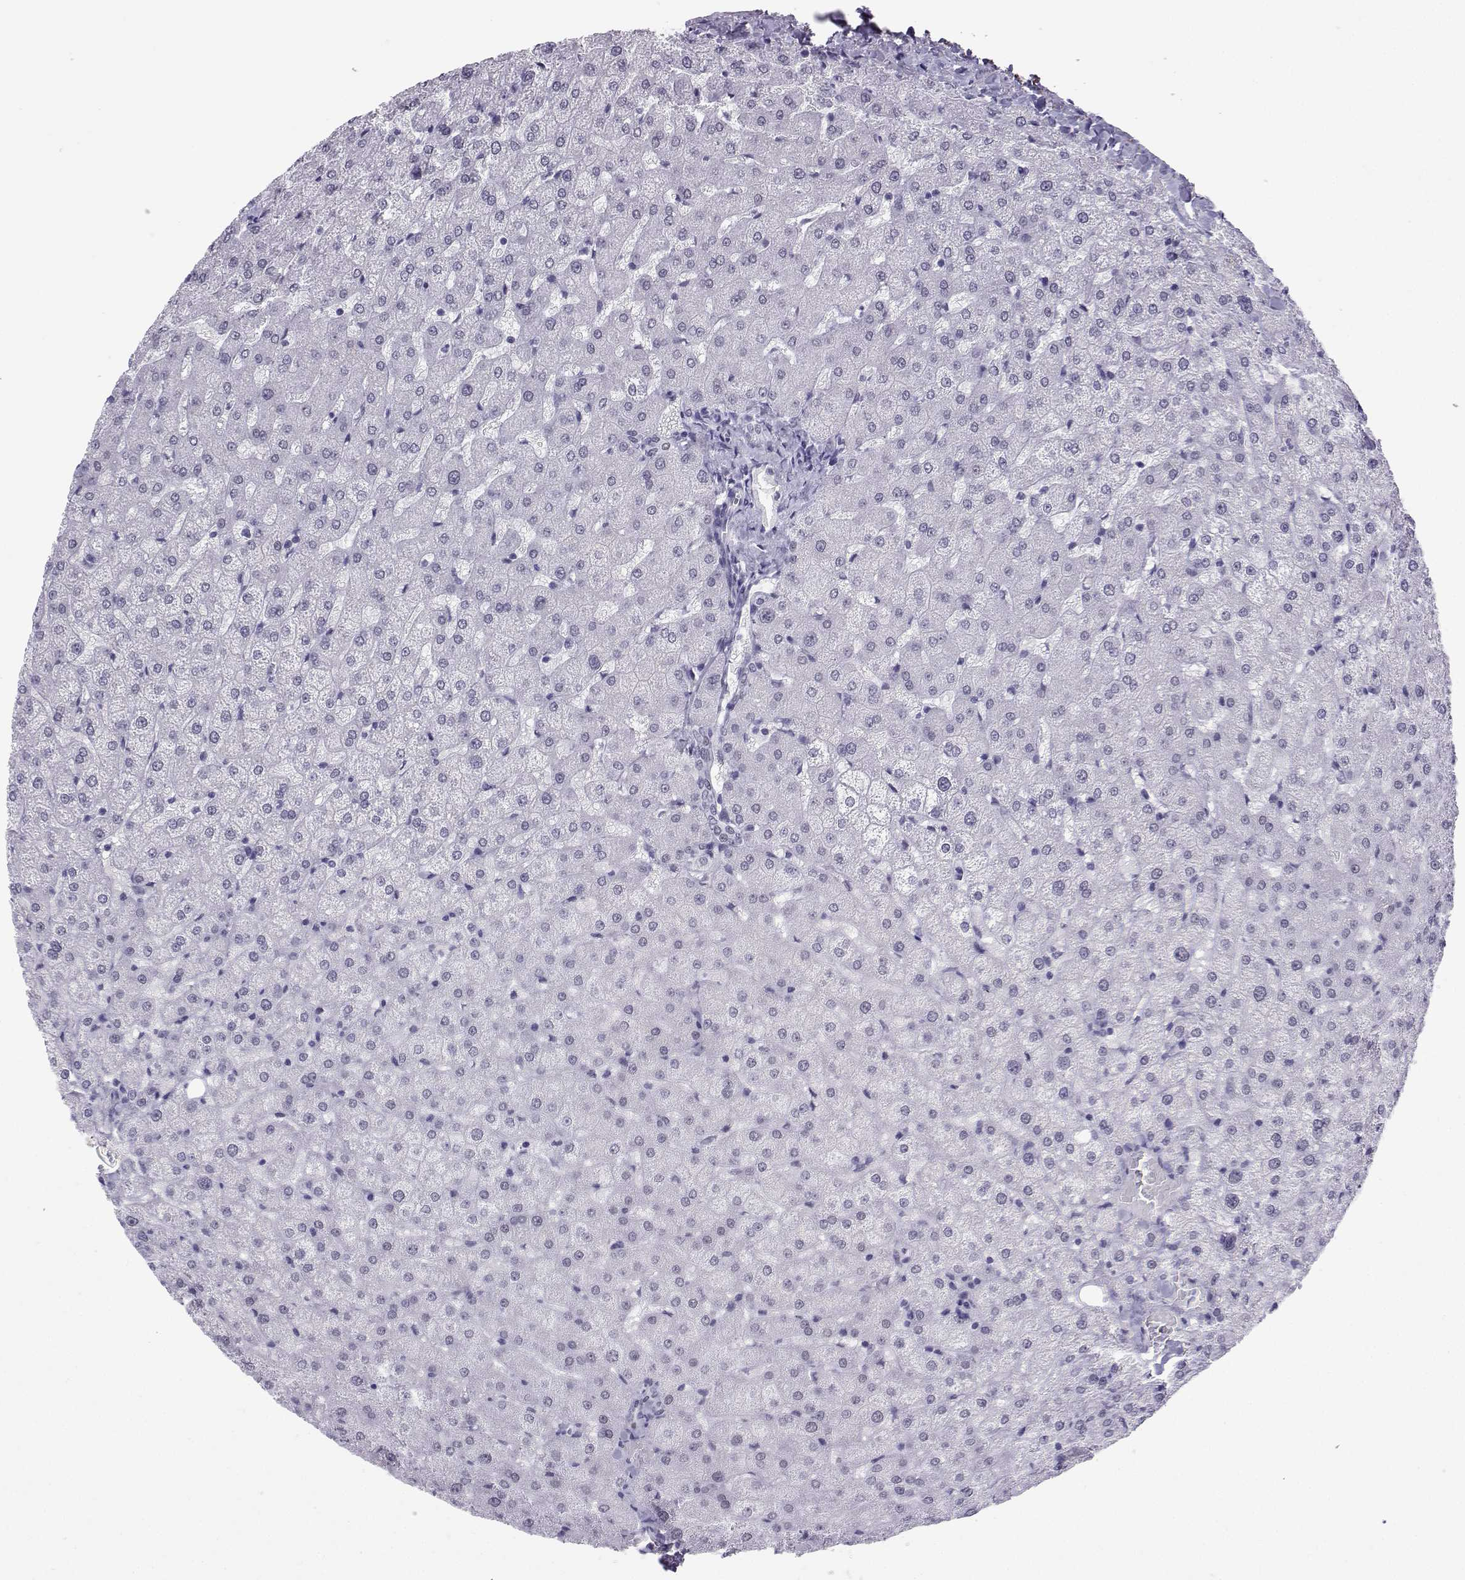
{"staining": {"intensity": "negative", "quantity": "none", "location": "none"}, "tissue": "liver", "cell_type": "Cholangiocytes", "image_type": "normal", "snomed": [{"axis": "morphology", "description": "Normal tissue, NOS"}, {"axis": "topography", "description": "Liver"}], "caption": "IHC image of normal human liver stained for a protein (brown), which shows no positivity in cholangiocytes.", "gene": "LORICRIN", "patient": {"sex": "female", "age": 50}}